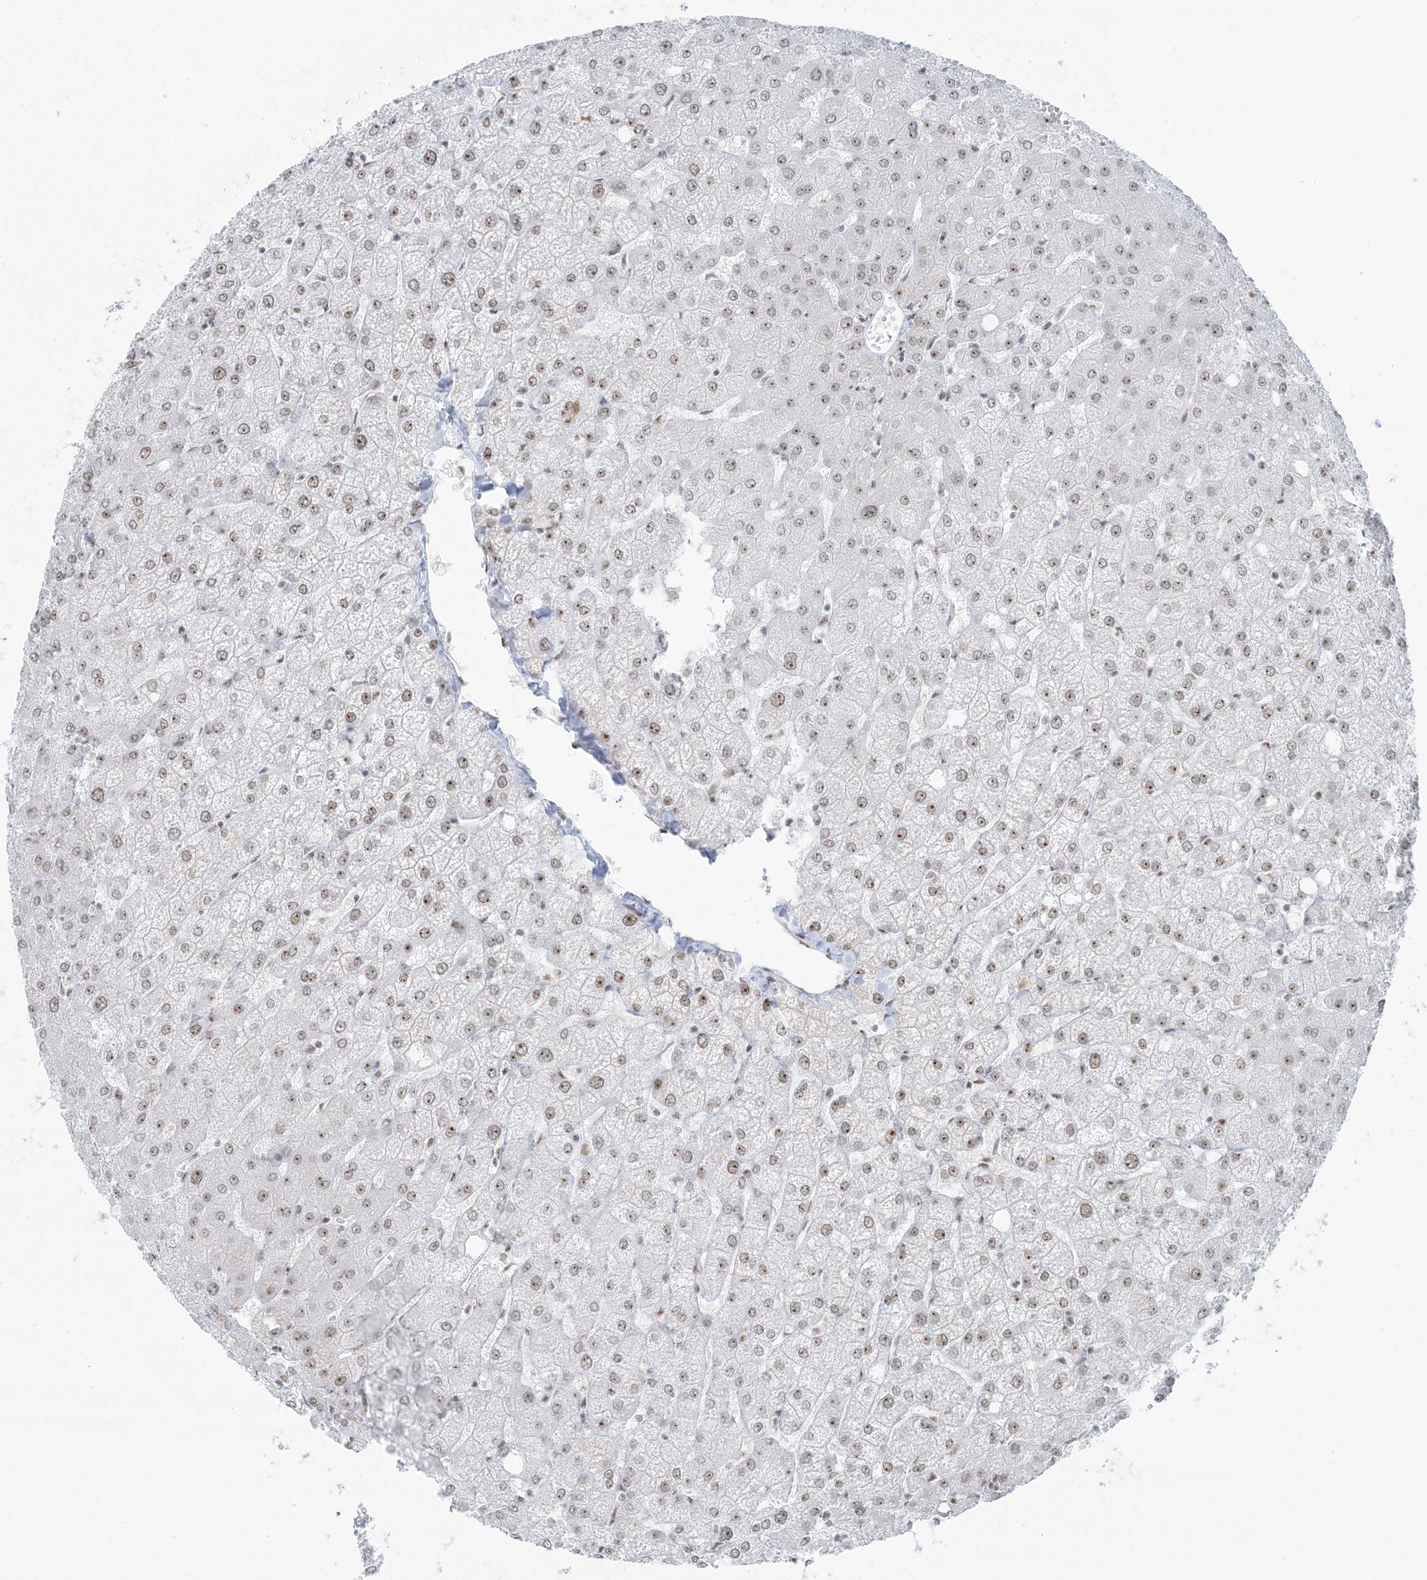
{"staining": {"intensity": "negative", "quantity": "none", "location": "none"}, "tissue": "liver", "cell_type": "Cholangiocytes", "image_type": "normal", "snomed": [{"axis": "morphology", "description": "Normal tissue, NOS"}, {"axis": "topography", "description": "Liver"}], "caption": "An immunohistochemistry (IHC) micrograph of benign liver is shown. There is no staining in cholangiocytes of liver. (Stains: DAB (3,3'-diaminobenzidine) IHC with hematoxylin counter stain, Microscopy: brightfield microscopy at high magnification).", "gene": "ZNF787", "patient": {"sex": "female", "age": 54}}